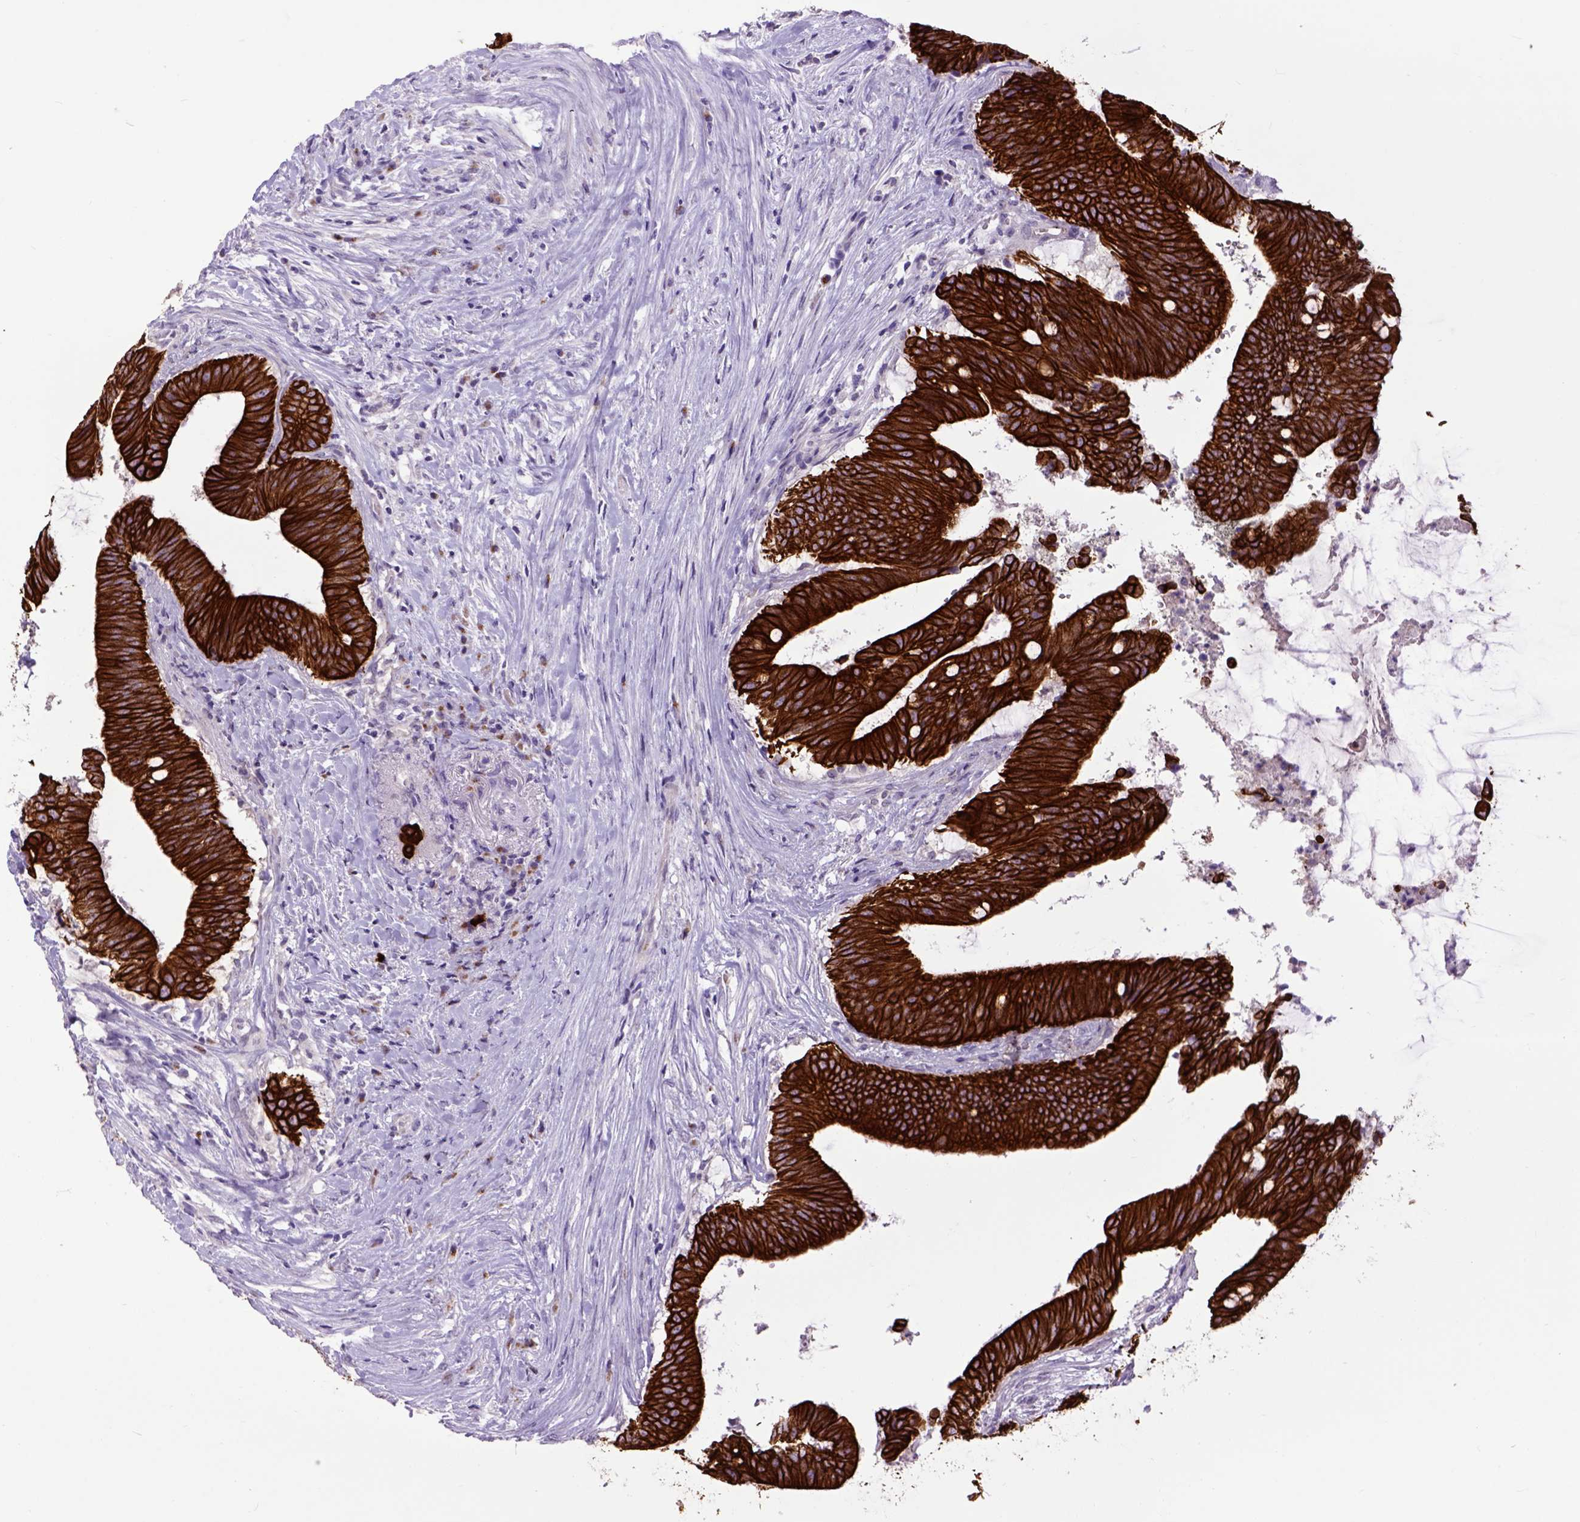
{"staining": {"intensity": "strong", "quantity": ">75%", "location": "cytoplasmic/membranous"}, "tissue": "colorectal cancer", "cell_type": "Tumor cells", "image_type": "cancer", "snomed": [{"axis": "morphology", "description": "Adenocarcinoma, NOS"}, {"axis": "topography", "description": "Colon"}], "caption": "Immunohistochemistry of human colorectal cancer displays high levels of strong cytoplasmic/membranous expression in approximately >75% of tumor cells.", "gene": "RAB25", "patient": {"sex": "female", "age": 43}}